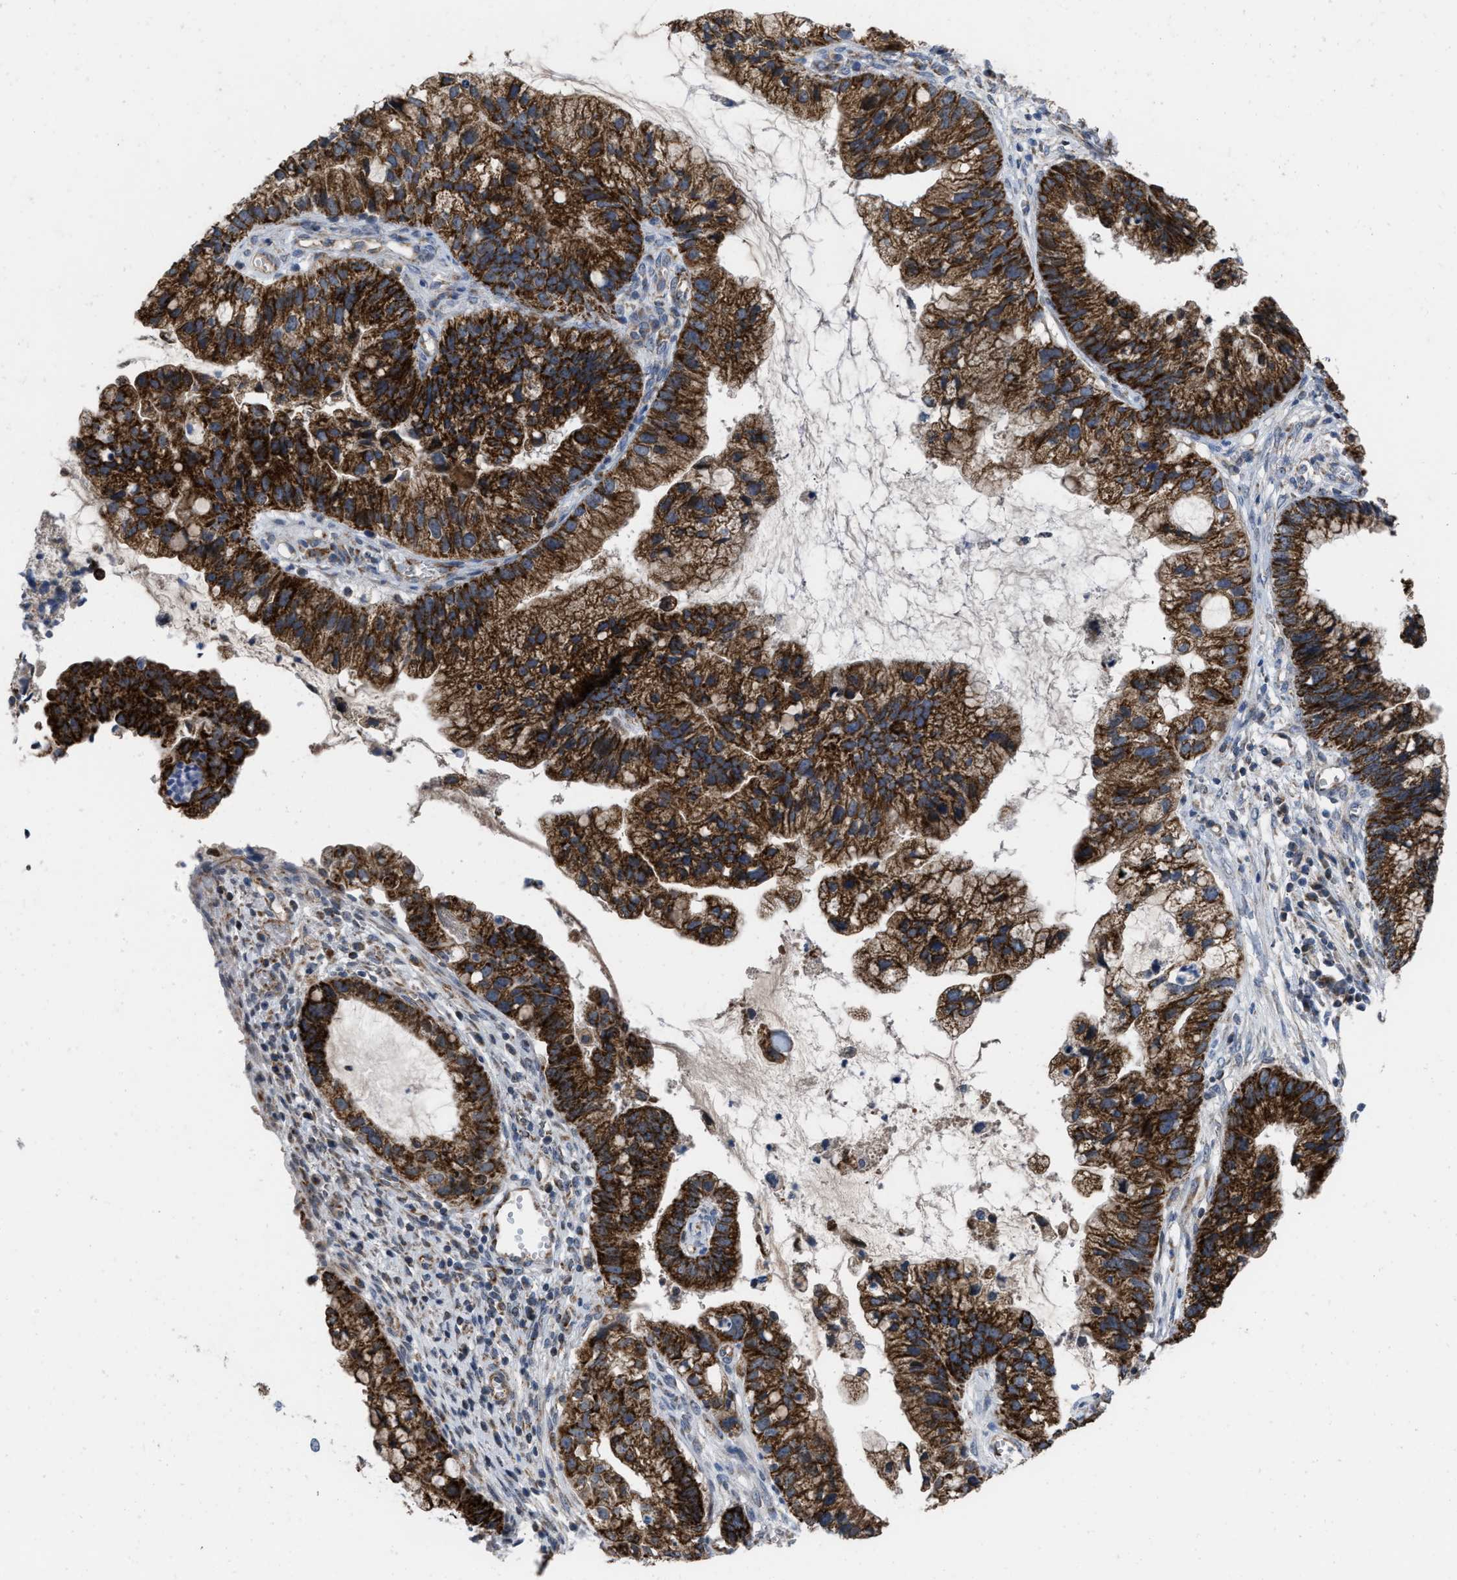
{"staining": {"intensity": "strong", "quantity": ">75%", "location": "cytoplasmic/membranous"}, "tissue": "cervical cancer", "cell_type": "Tumor cells", "image_type": "cancer", "snomed": [{"axis": "morphology", "description": "Adenocarcinoma, NOS"}, {"axis": "topography", "description": "Cervix"}], "caption": "IHC of adenocarcinoma (cervical) reveals high levels of strong cytoplasmic/membranous positivity in about >75% of tumor cells.", "gene": "AKAP1", "patient": {"sex": "female", "age": 44}}